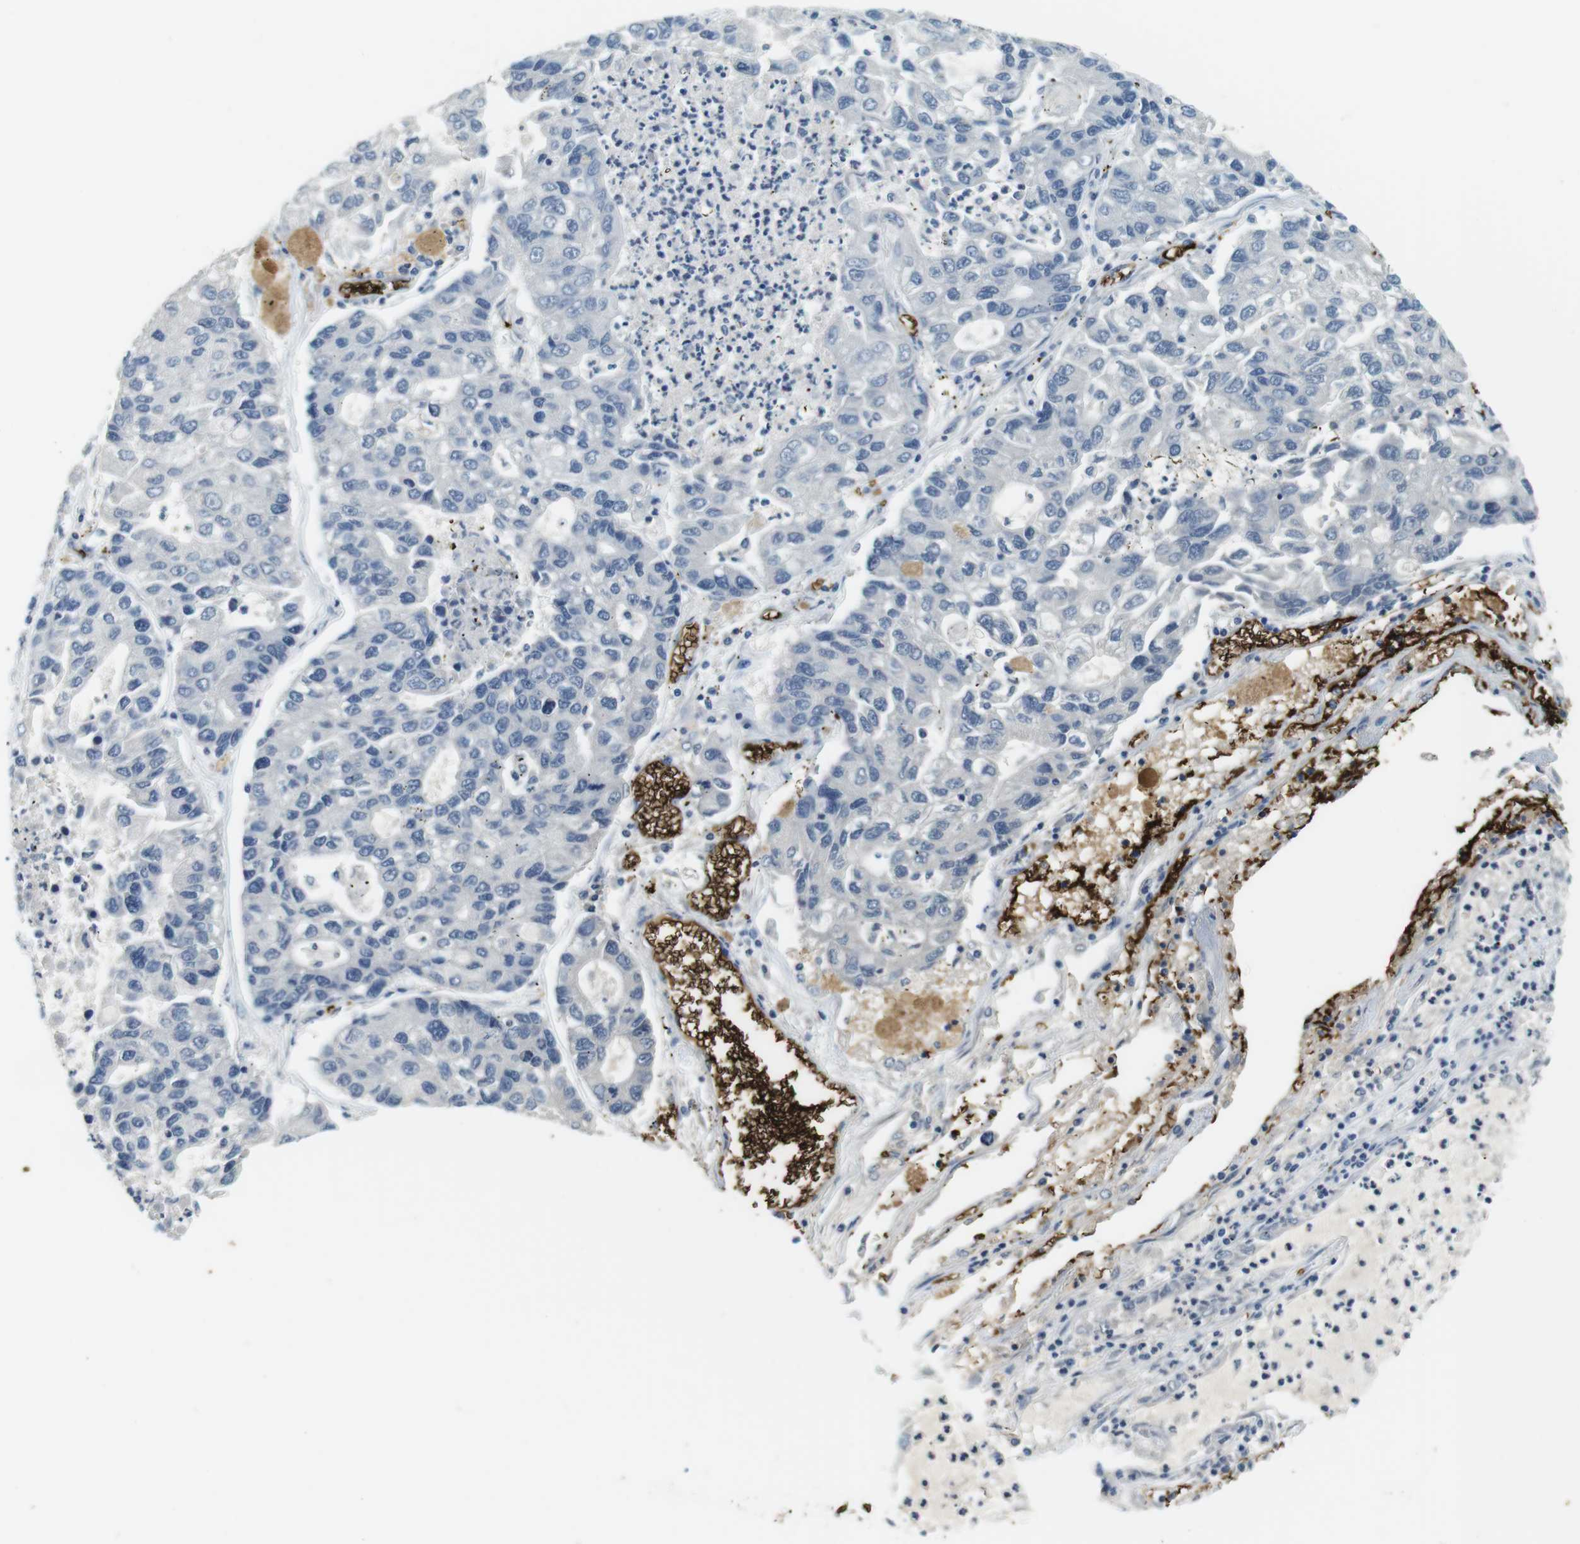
{"staining": {"intensity": "negative", "quantity": "none", "location": "none"}, "tissue": "lung cancer", "cell_type": "Tumor cells", "image_type": "cancer", "snomed": [{"axis": "morphology", "description": "Adenocarcinoma, NOS"}, {"axis": "topography", "description": "Lung"}], "caption": "This is a histopathology image of immunohistochemistry staining of lung adenocarcinoma, which shows no staining in tumor cells.", "gene": "SLC4A1", "patient": {"sex": "female", "age": 51}}